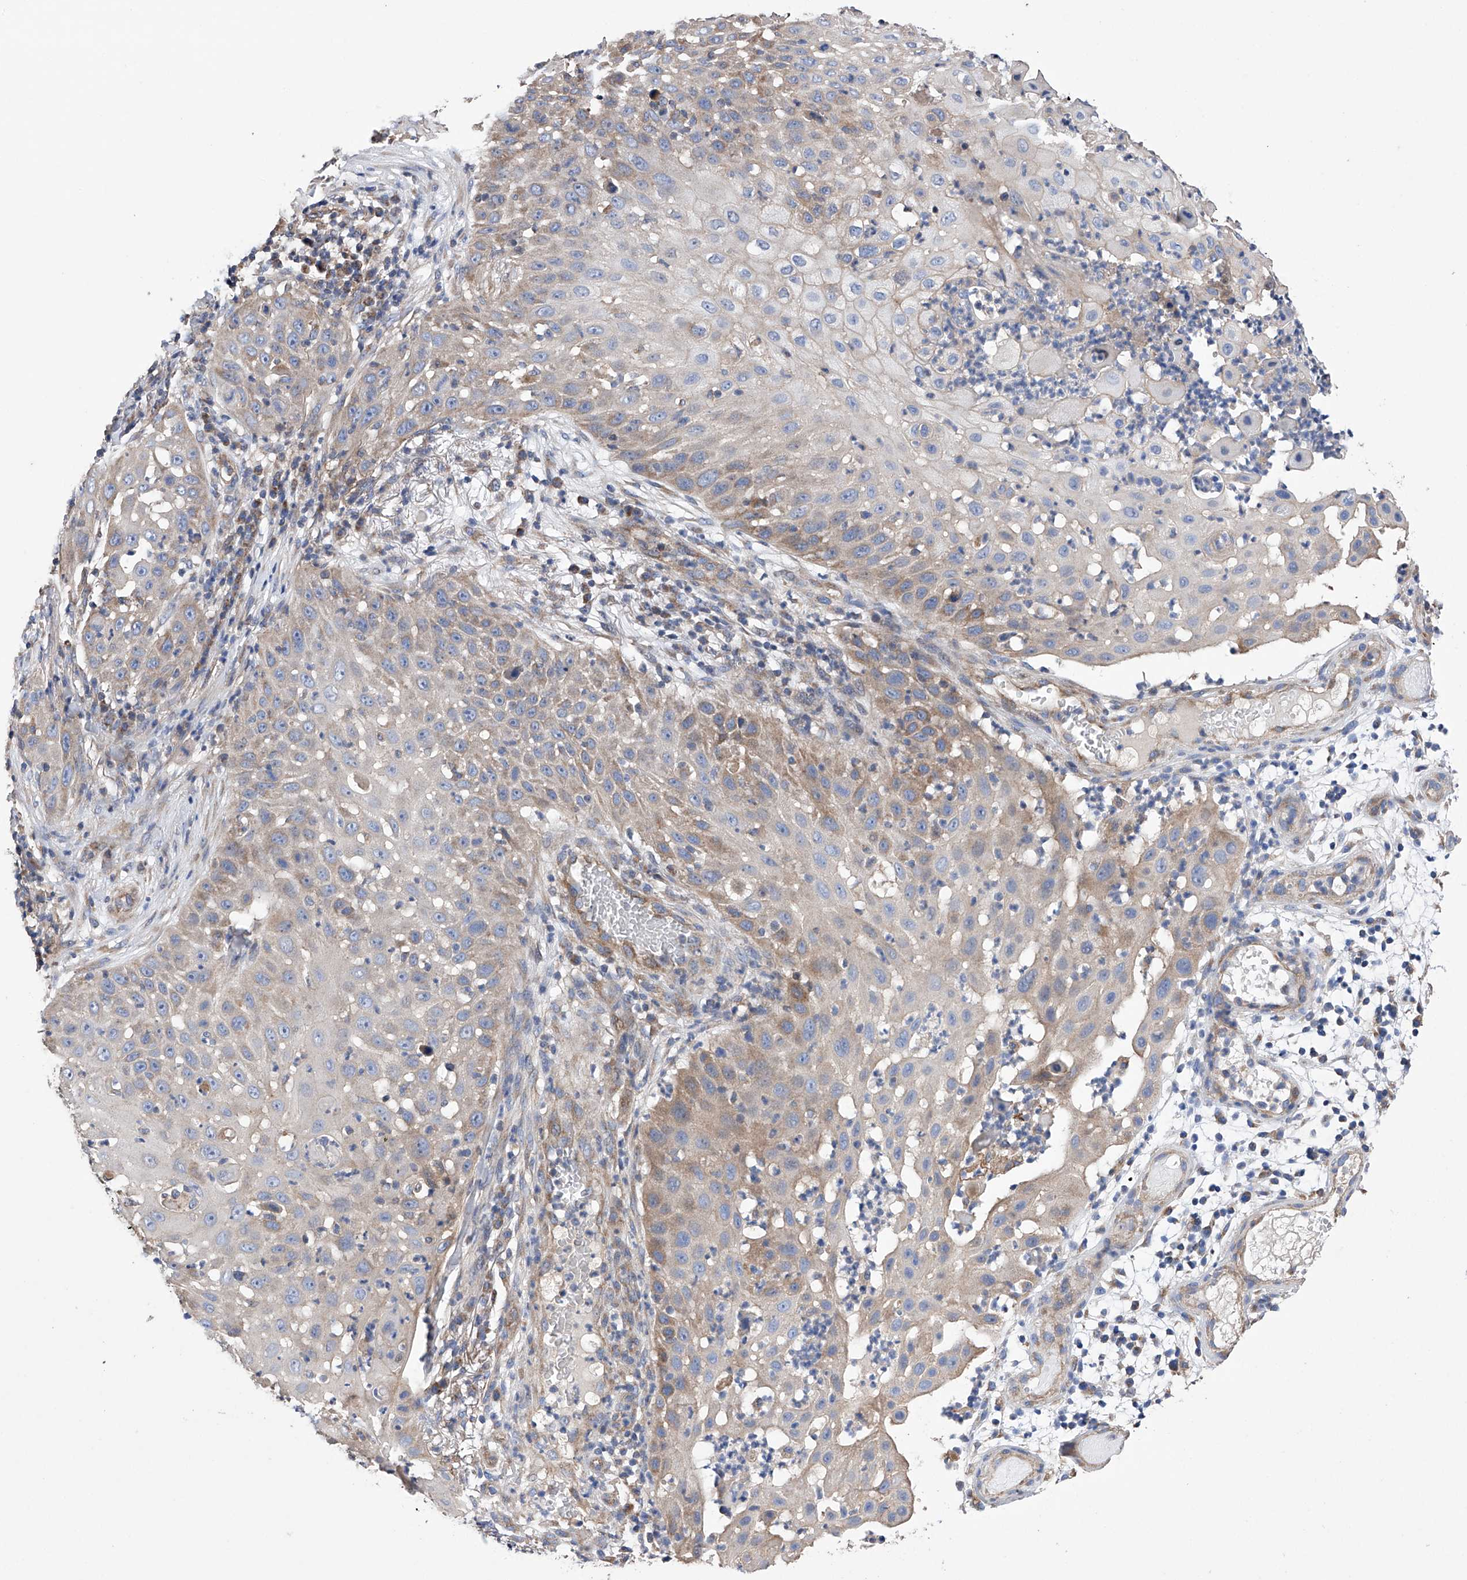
{"staining": {"intensity": "moderate", "quantity": "25%-75%", "location": "cytoplasmic/membranous"}, "tissue": "skin cancer", "cell_type": "Tumor cells", "image_type": "cancer", "snomed": [{"axis": "morphology", "description": "Squamous cell carcinoma, NOS"}, {"axis": "topography", "description": "Skin"}], "caption": "The photomicrograph exhibits staining of skin cancer (squamous cell carcinoma), revealing moderate cytoplasmic/membranous protein expression (brown color) within tumor cells.", "gene": "EFCAB2", "patient": {"sex": "female", "age": 44}}